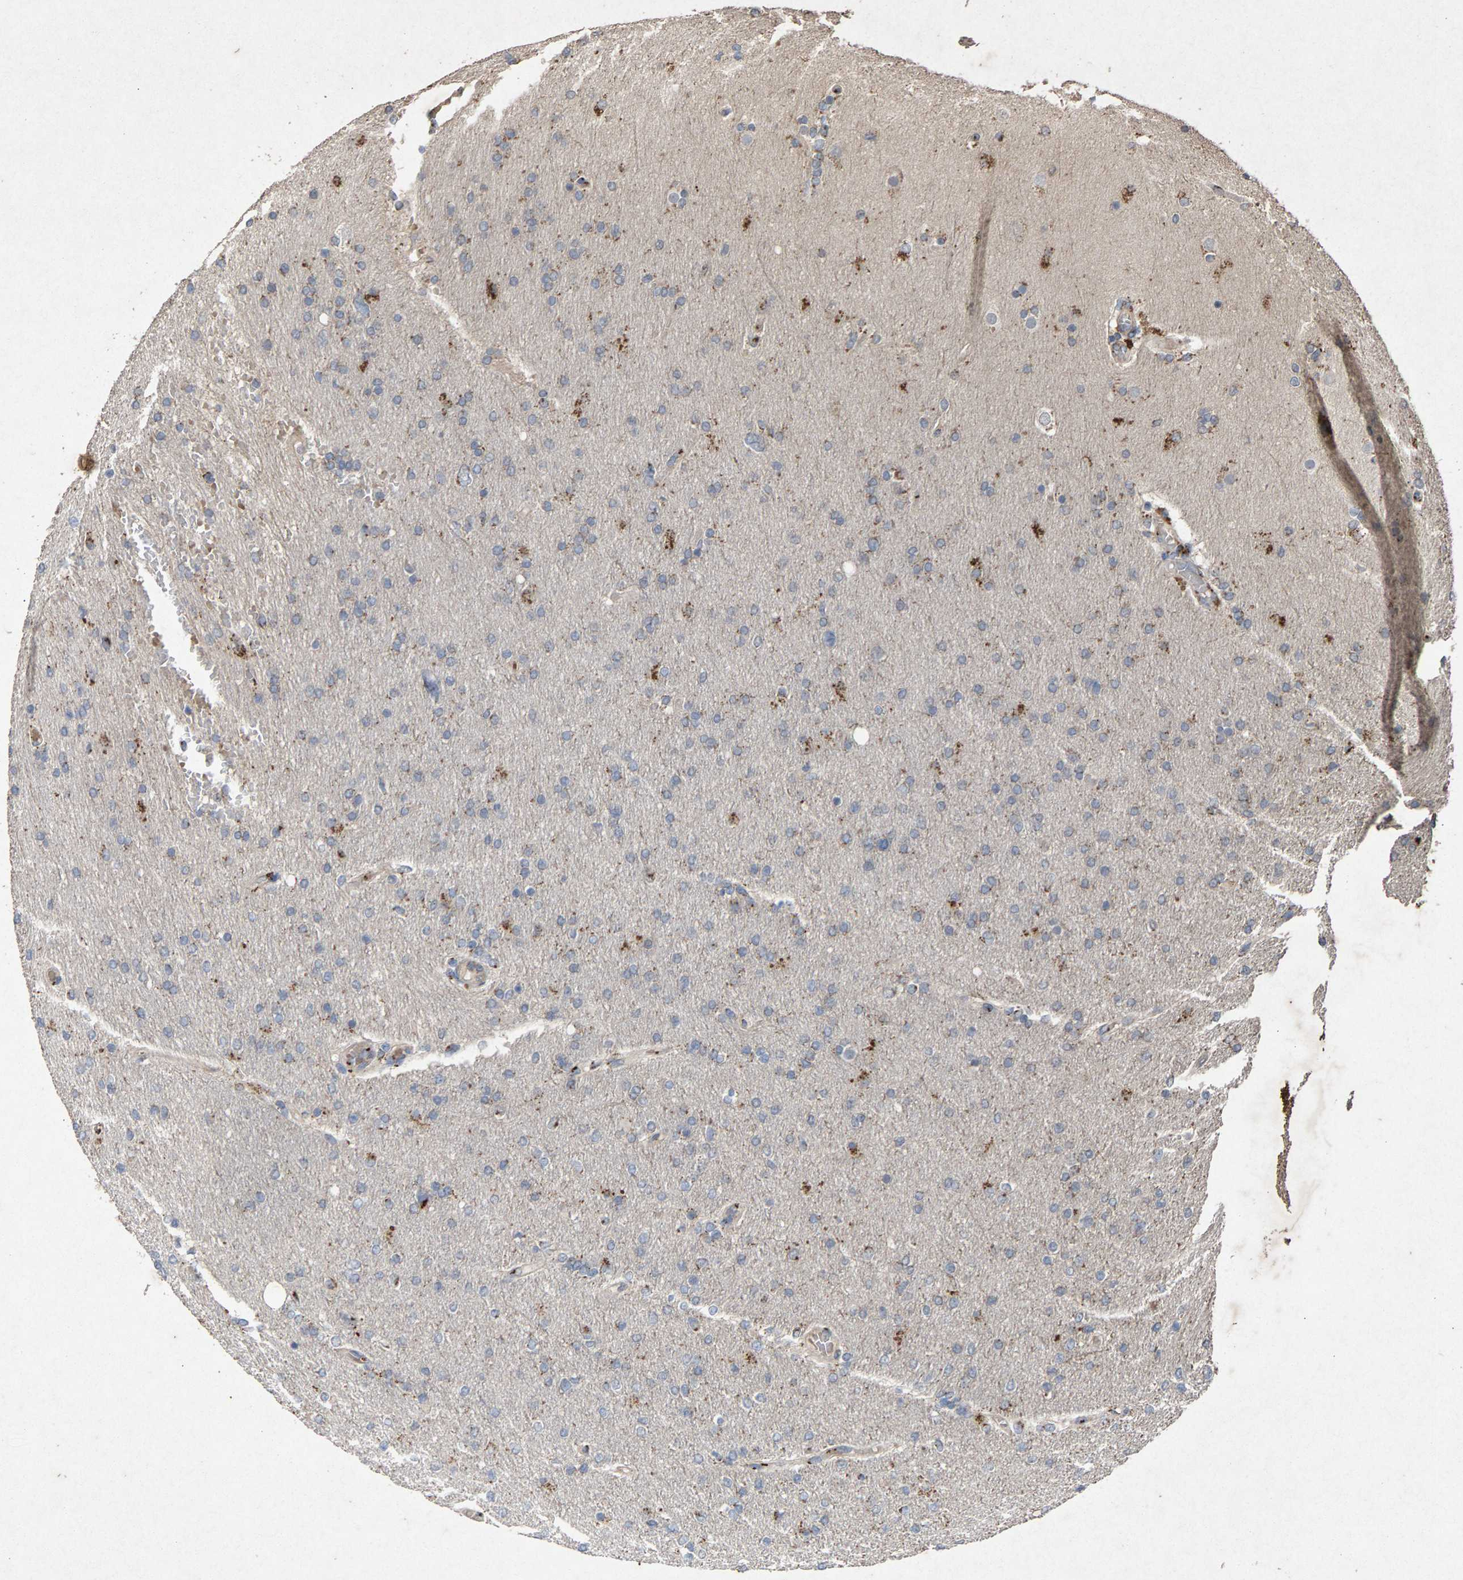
{"staining": {"intensity": "moderate", "quantity": "<25%", "location": "cytoplasmic/membranous"}, "tissue": "glioma", "cell_type": "Tumor cells", "image_type": "cancer", "snomed": [{"axis": "morphology", "description": "Glioma, malignant, High grade"}, {"axis": "topography", "description": "Cerebral cortex"}], "caption": "Human glioma stained for a protein (brown) shows moderate cytoplasmic/membranous positive expression in approximately <25% of tumor cells.", "gene": "MAN2A1", "patient": {"sex": "female", "age": 36}}